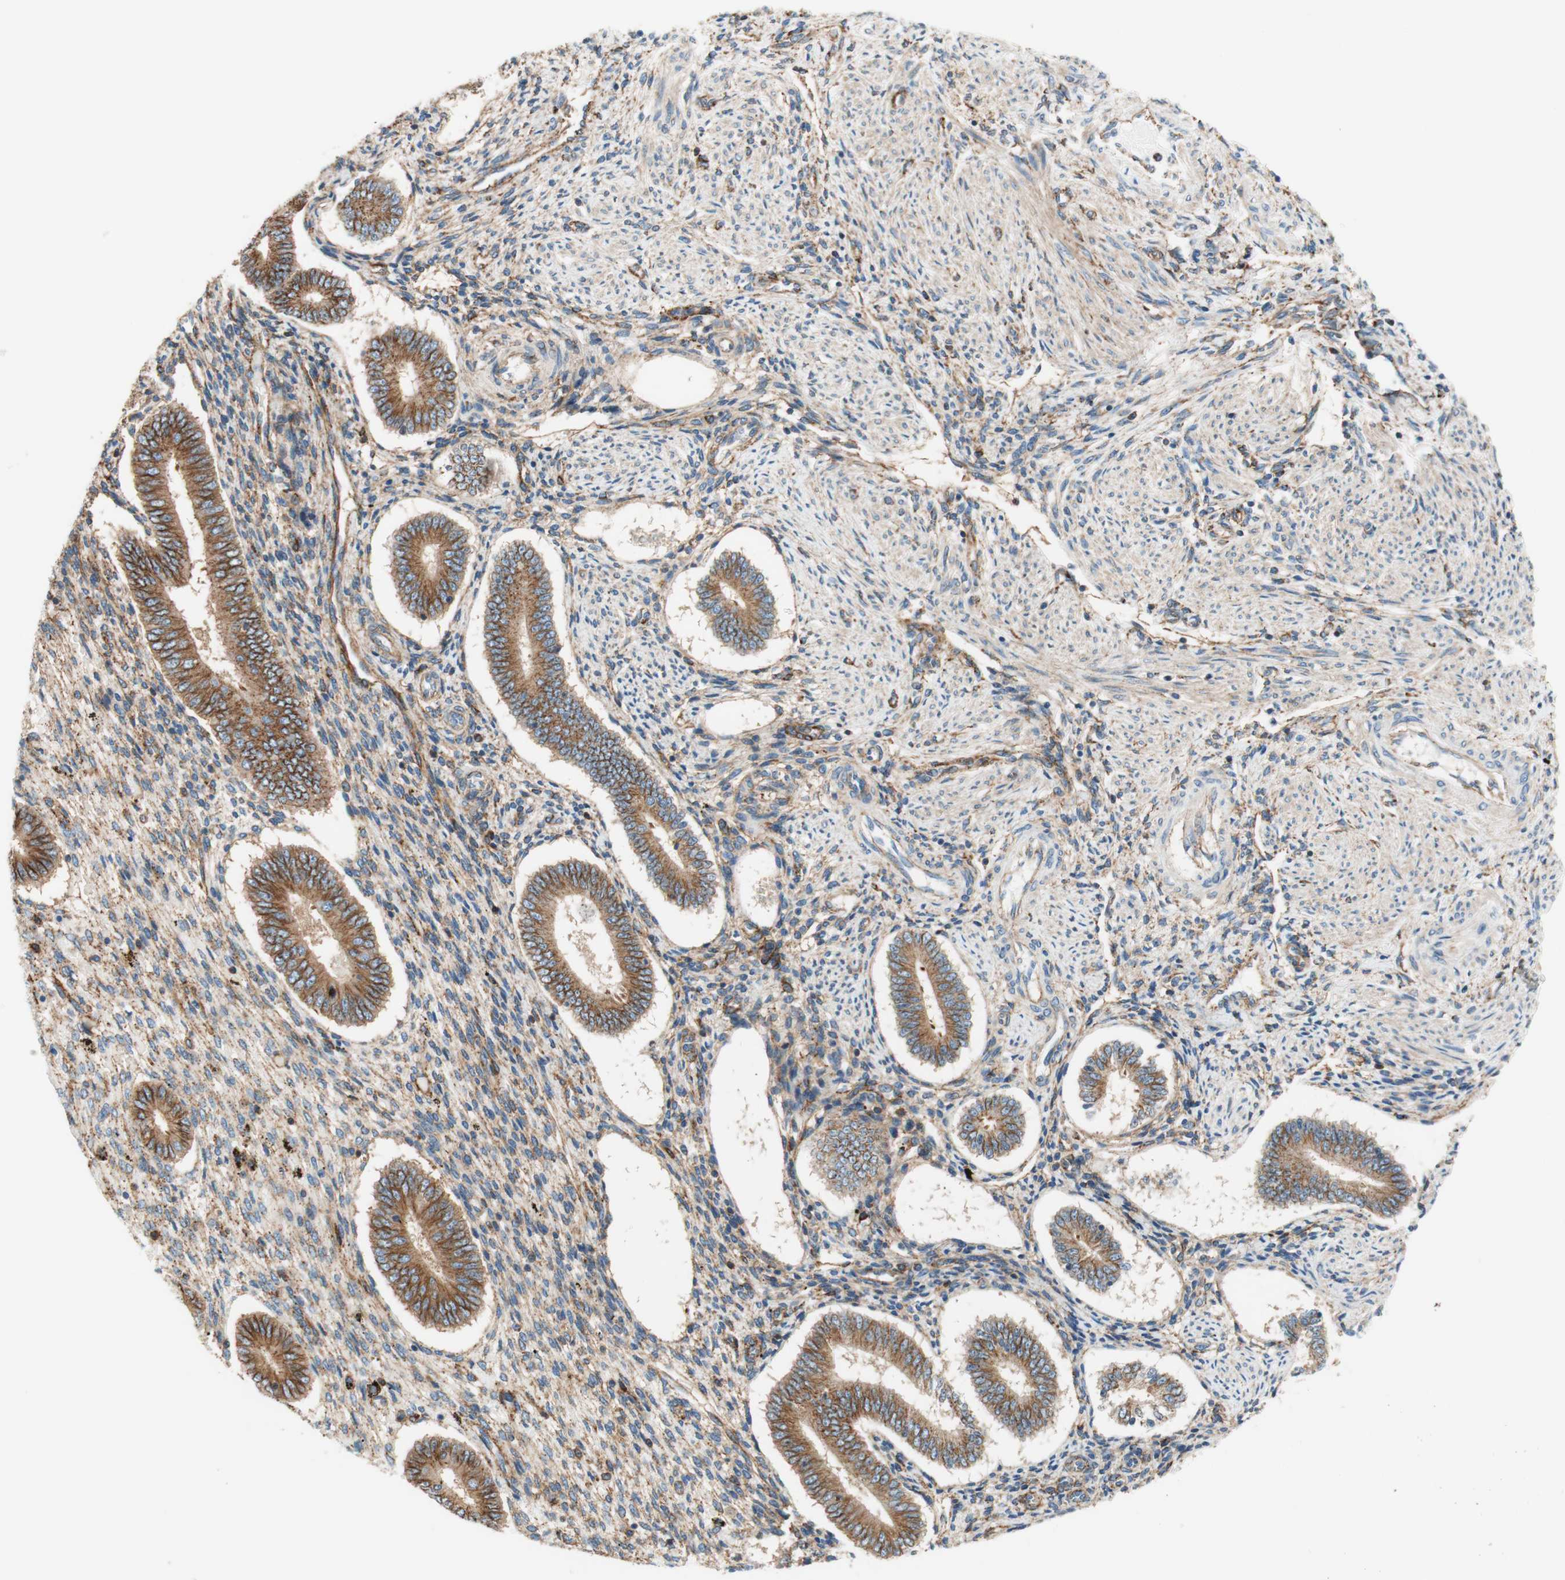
{"staining": {"intensity": "moderate", "quantity": ">75%", "location": "cytoplasmic/membranous"}, "tissue": "endometrium", "cell_type": "Cells in endometrial stroma", "image_type": "normal", "snomed": [{"axis": "morphology", "description": "Normal tissue, NOS"}, {"axis": "topography", "description": "Endometrium"}], "caption": "Immunohistochemistry (IHC) image of normal endometrium: endometrium stained using immunohistochemistry (IHC) displays medium levels of moderate protein expression localized specifically in the cytoplasmic/membranous of cells in endometrial stroma, appearing as a cytoplasmic/membranous brown color.", "gene": "VPS26A", "patient": {"sex": "female", "age": 42}}